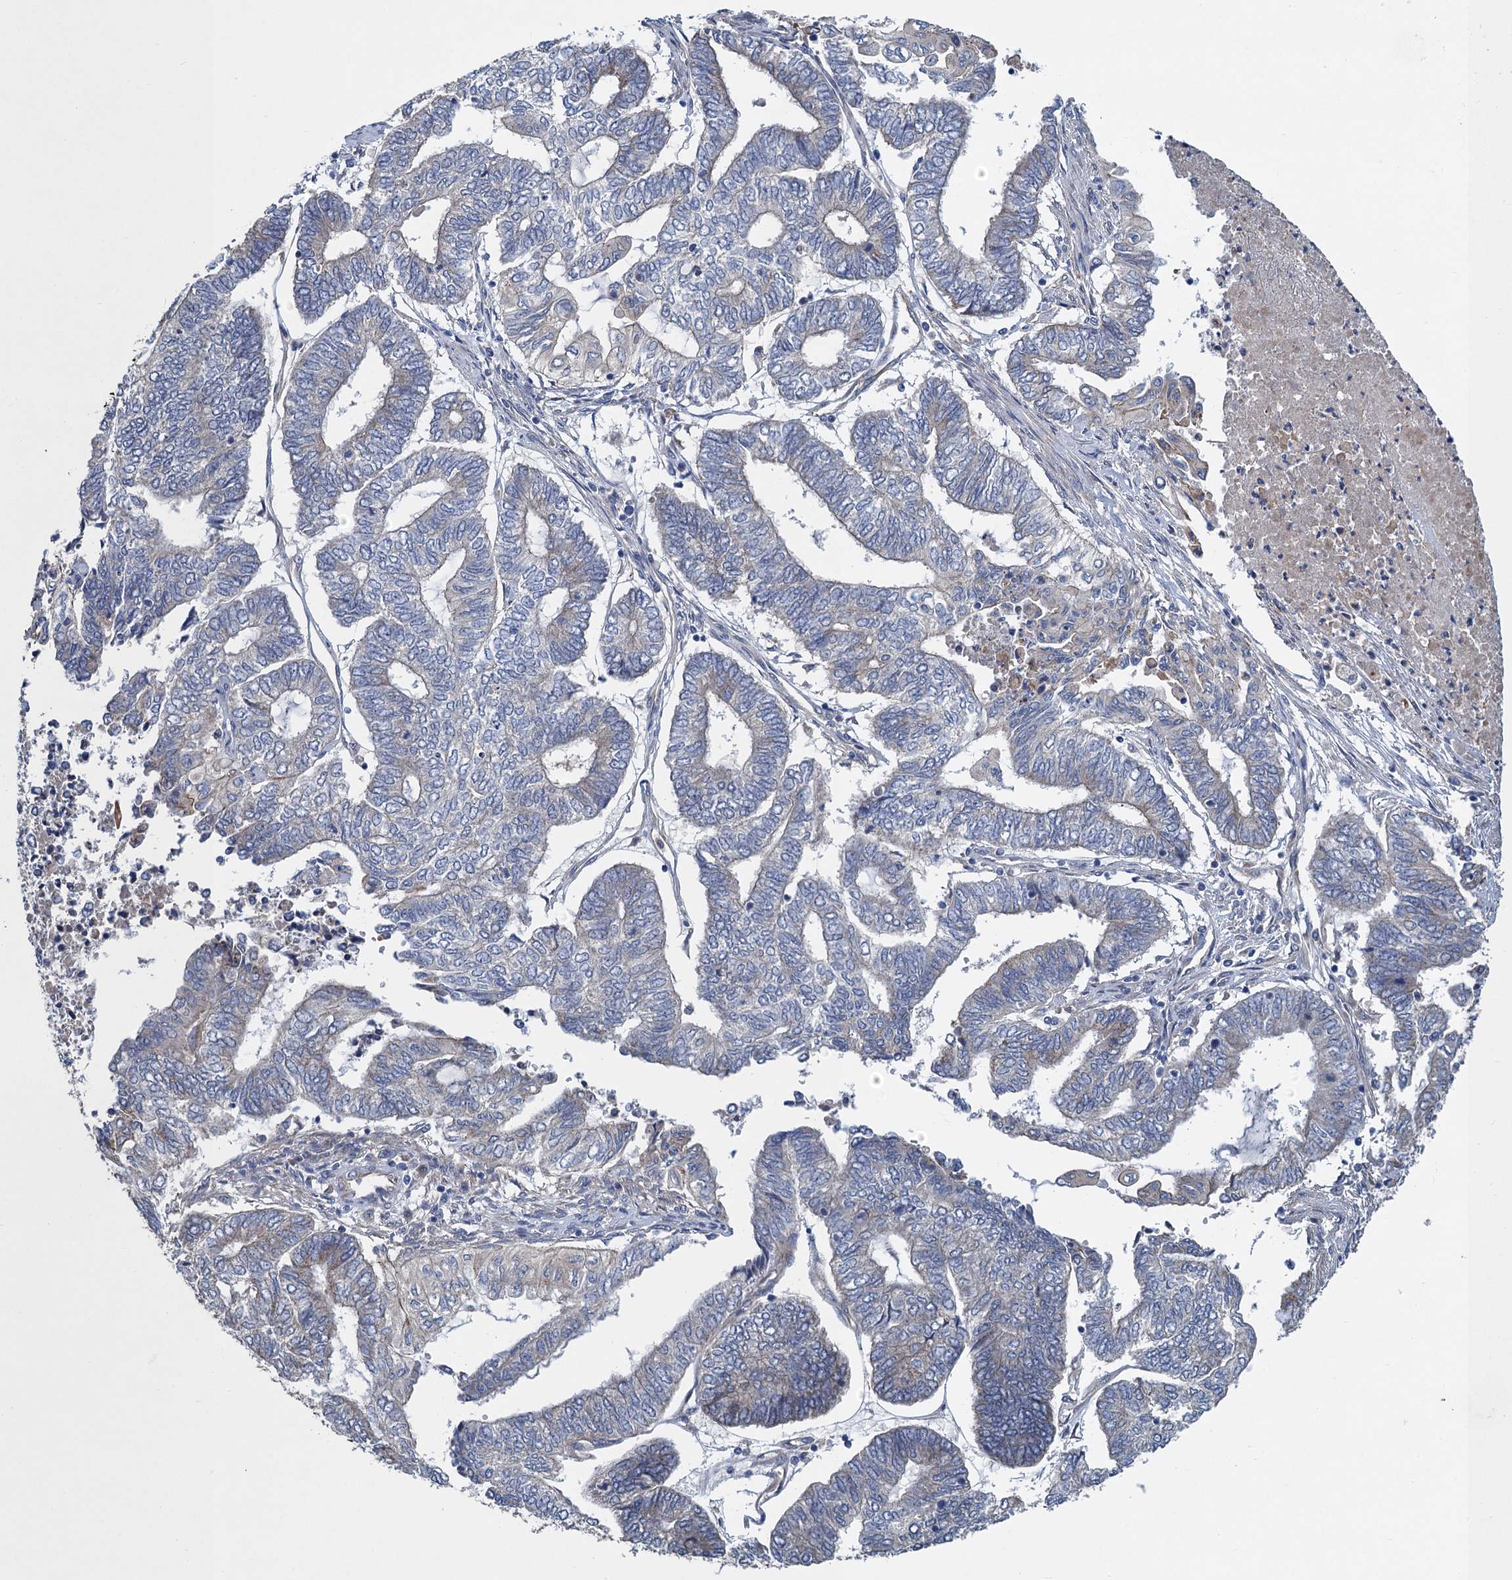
{"staining": {"intensity": "negative", "quantity": "none", "location": "none"}, "tissue": "endometrial cancer", "cell_type": "Tumor cells", "image_type": "cancer", "snomed": [{"axis": "morphology", "description": "Adenocarcinoma, NOS"}, {"axis": "topography", "description": "Uterus"}, {"axis": "topography", "description": "Endometrium"}], "caption": "Immunohistochemical staining of adenocarcinoma (endometrial) shows no significant staining in tumor cells.", "gene": "PJA2", "patient": {"sex": "female", "age": 70}}